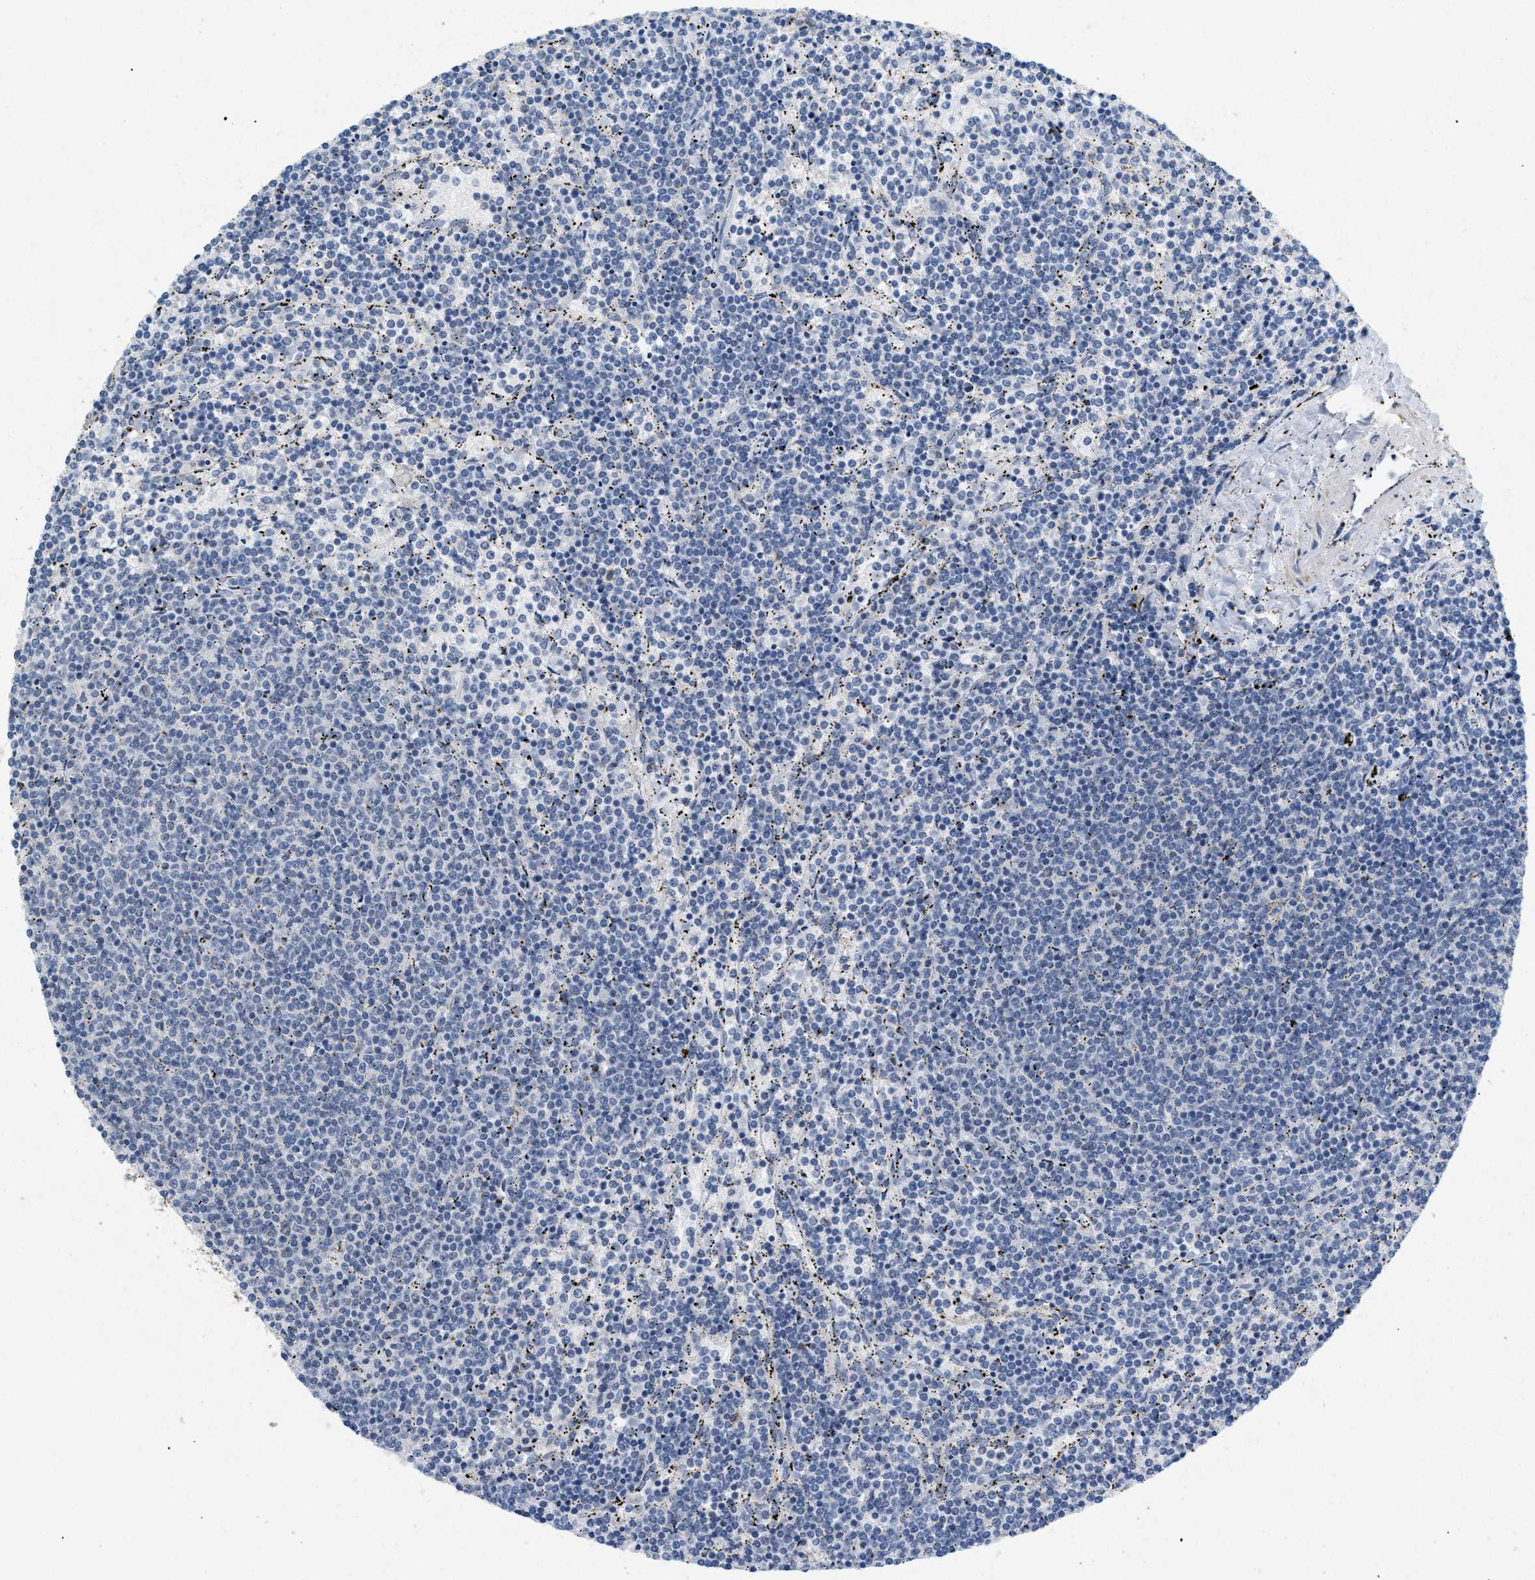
{"staining": {"intensity": "negative", "quantity": "none", "location": "none"}, "tissue": "lymphoma", "cell_type": "Tumor cells", "image_type": "cancer", "snomed": [{"axis": "morphology", "description": "Malignant lymphoma, non-Hodgkin's type, Low grade"}, {"axis": "topography", "description": "Spleen"}], "caption": "Human lymphoma stained for a protein using immunohistochemistry (IHC) demonstrates no staining in tumor cells.", "gene": "TASOR", "patient": {"sex": "female", "age": 50}}